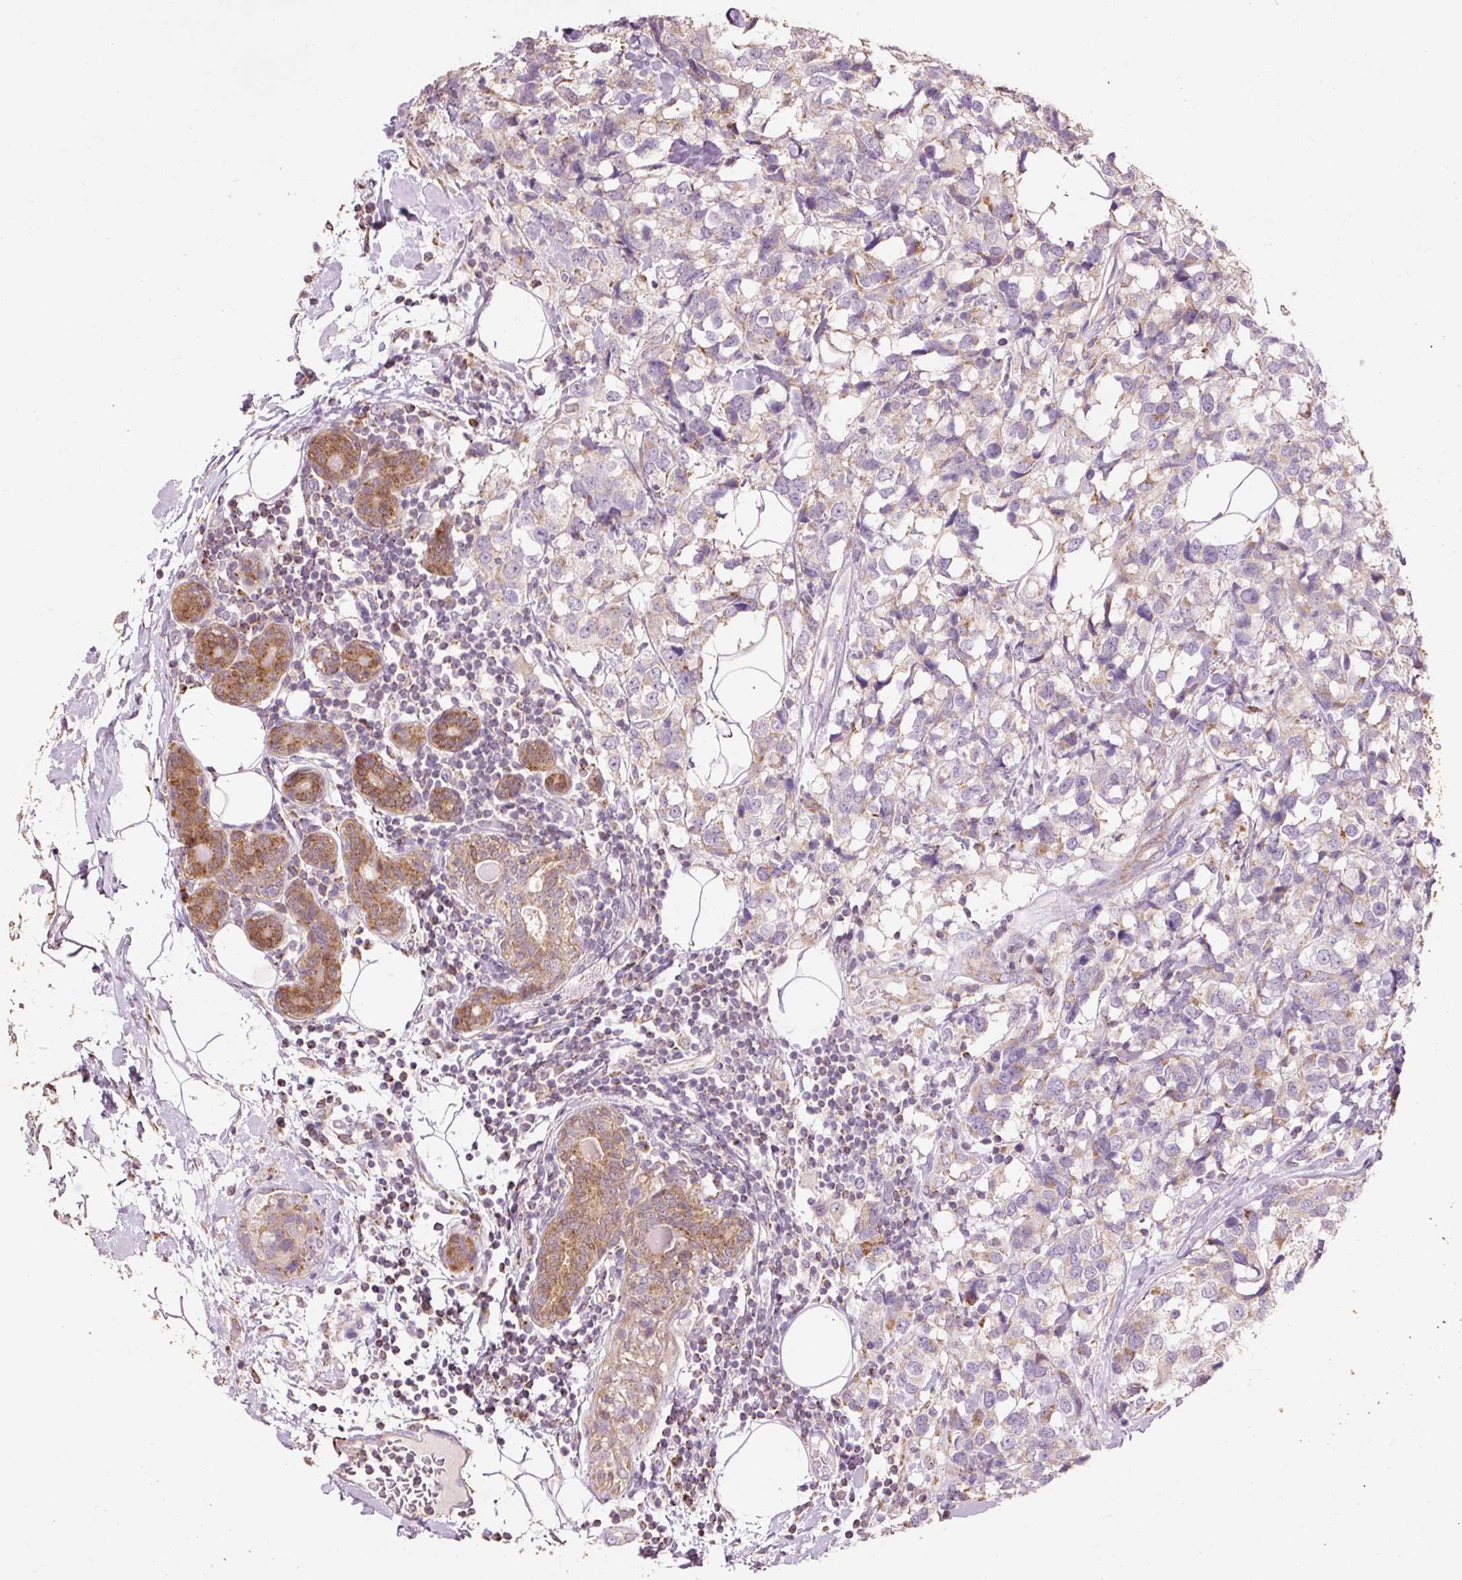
{"staining": {"intensity": "moderate", "quantity": "<25%", "location": "cytoplasmic/membranous"}, "tissue": "breast cancer", "cell_type": "Tumor cells", "image_type": "cancer", "snomed": [{"axis": "morphology", "description": "Lobular carcinoma"}, {"axis": "topography", "description": "Breast"}], "caption": "DAB (3,3'-diaminobenzidine) immunohistochemical staining of lobular carcinoma (breast) reveals moderate cytoplasmic/membranous protein expression in approximately <25% of tumor cells.", "gene": "PRDX5", "patient": {"sex": "female", "age": 59}}